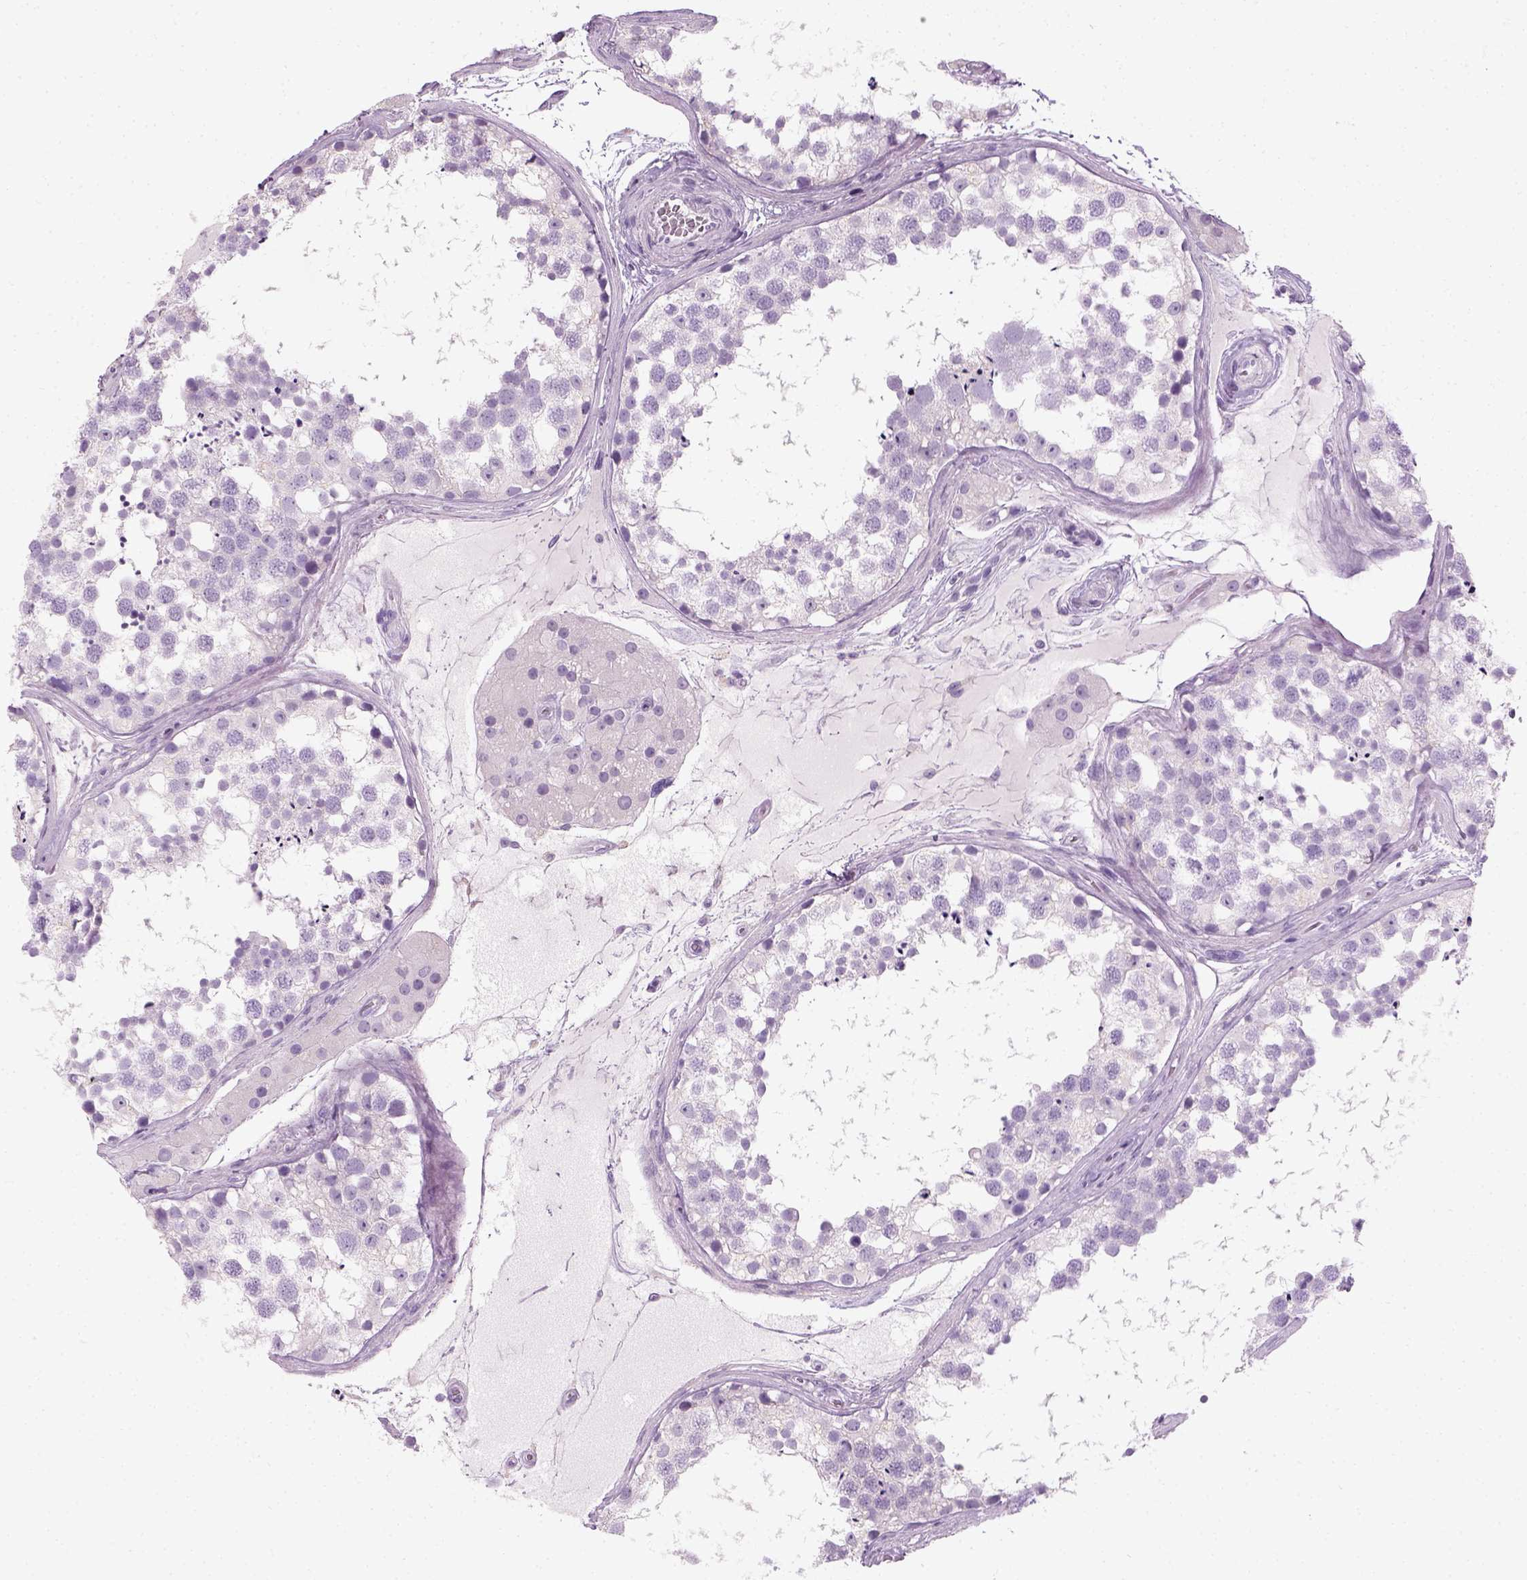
{"staining": {"intensity": "negative", "quantity": "none", "location": "none"}, "tissue": "testis", "cell_type": "Cells in seminiferous ducts", "image_type": "normal", "snomed": [{"axis": "morphology", "description": "Normal tissue, NOS"}, {"axis": "morphology", "description": "Seminoma, NOS"}, {"axis": "topography", "description": "Testis"}], "caption": "Cells in seminiferous ducts show no significant expression in unremarkable testis.", "gene": "TH", "patient": {"sex": "male", "age": 65}}